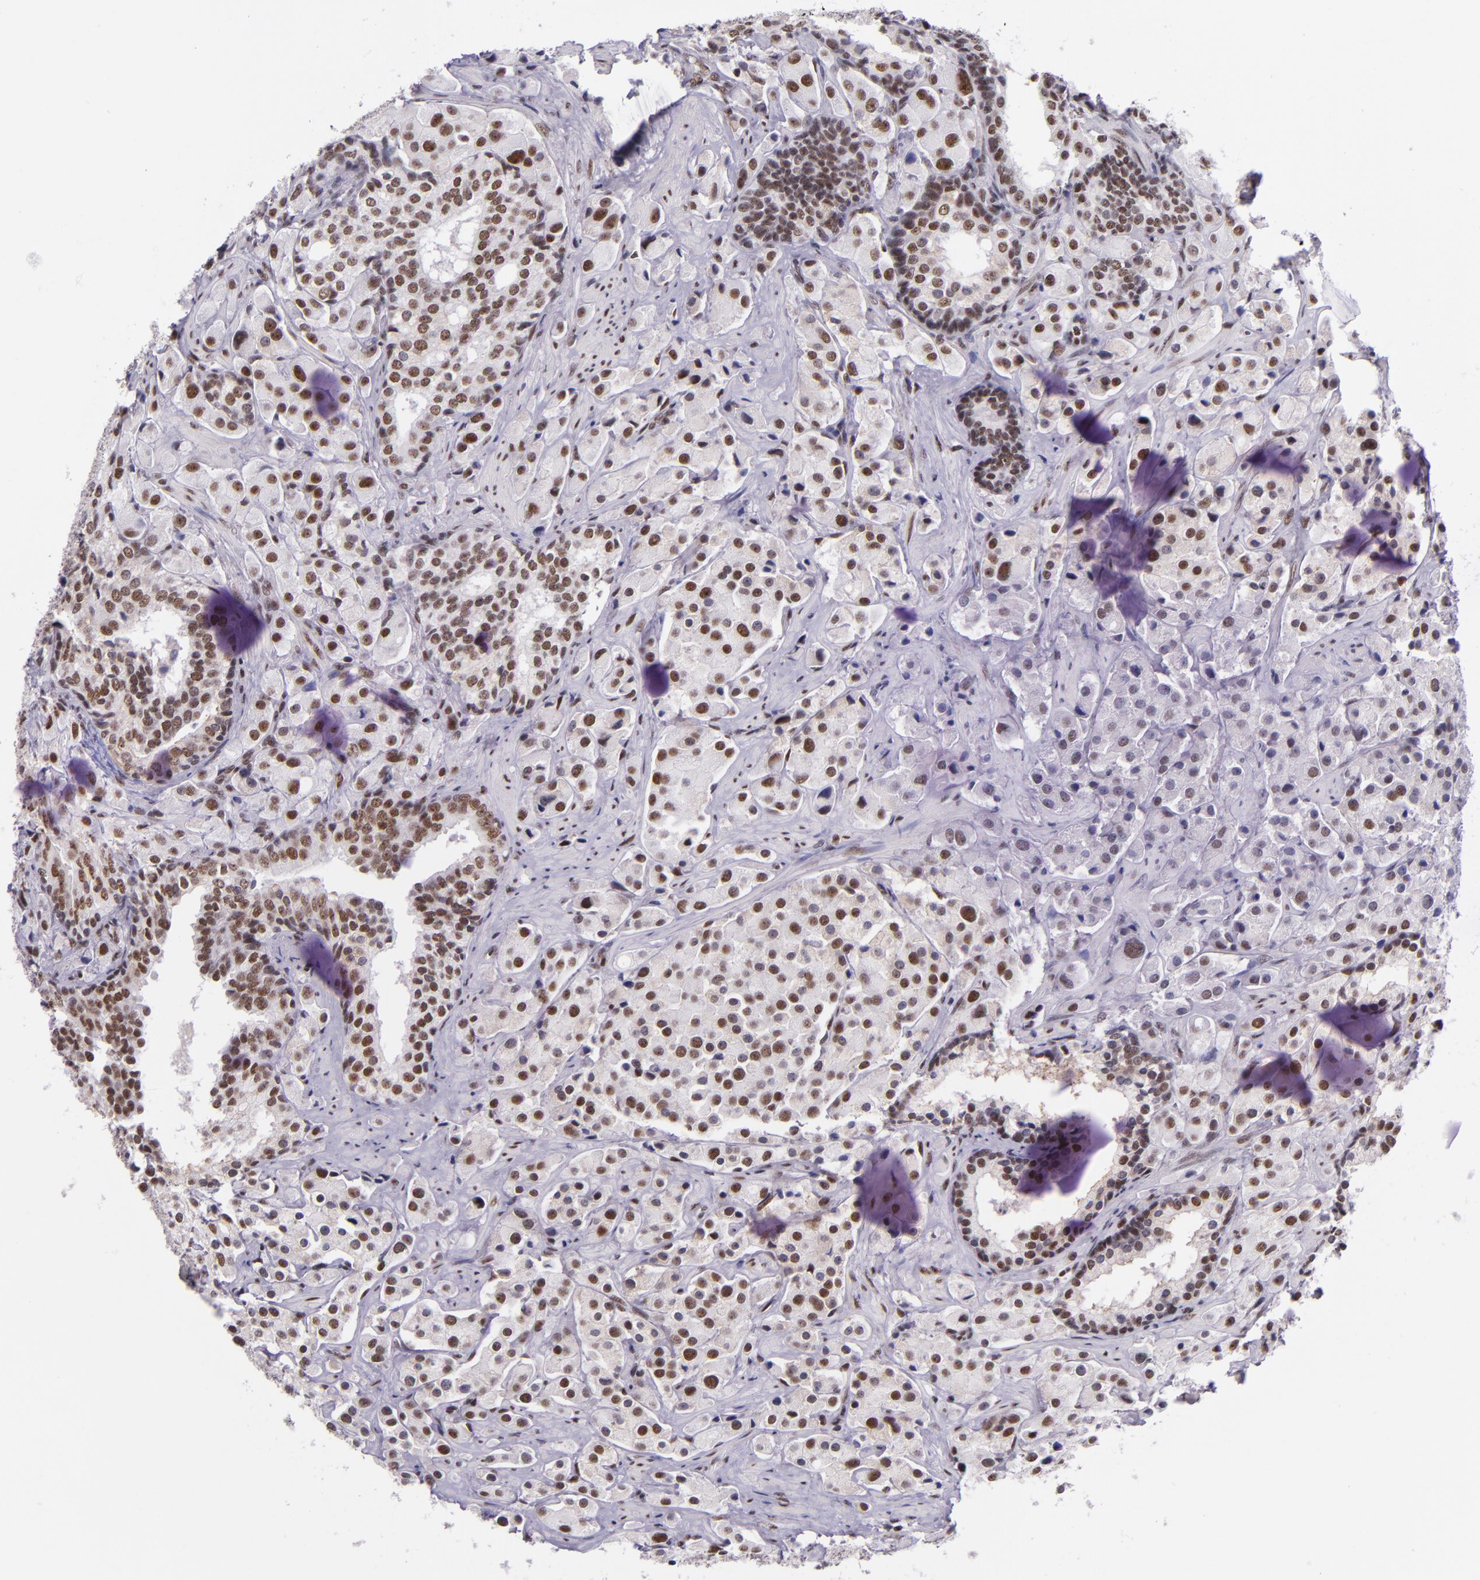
{"staining": {"intensity": "moderate", "quantity": ">75%", "location": "nuclear"}, "tissue": "prostate cancer", "cell_type": "Tumor cells", "image_type": "cancer", "snomed": [{"axis": "morphology", "description": "Adenocarcinoma, Medium grade"}, {"axis": "topography", "description": "Prostate"}], "caption": "Prostate cancer (medium-grade adenocarcinoma) stained with DAB immunohistochemistry reveals medium levels of moderate nuclear positivity in approximately >75% of tumor cells.", "gene": "GPKOW", "patient": {"sex": "male", "age": 70}}